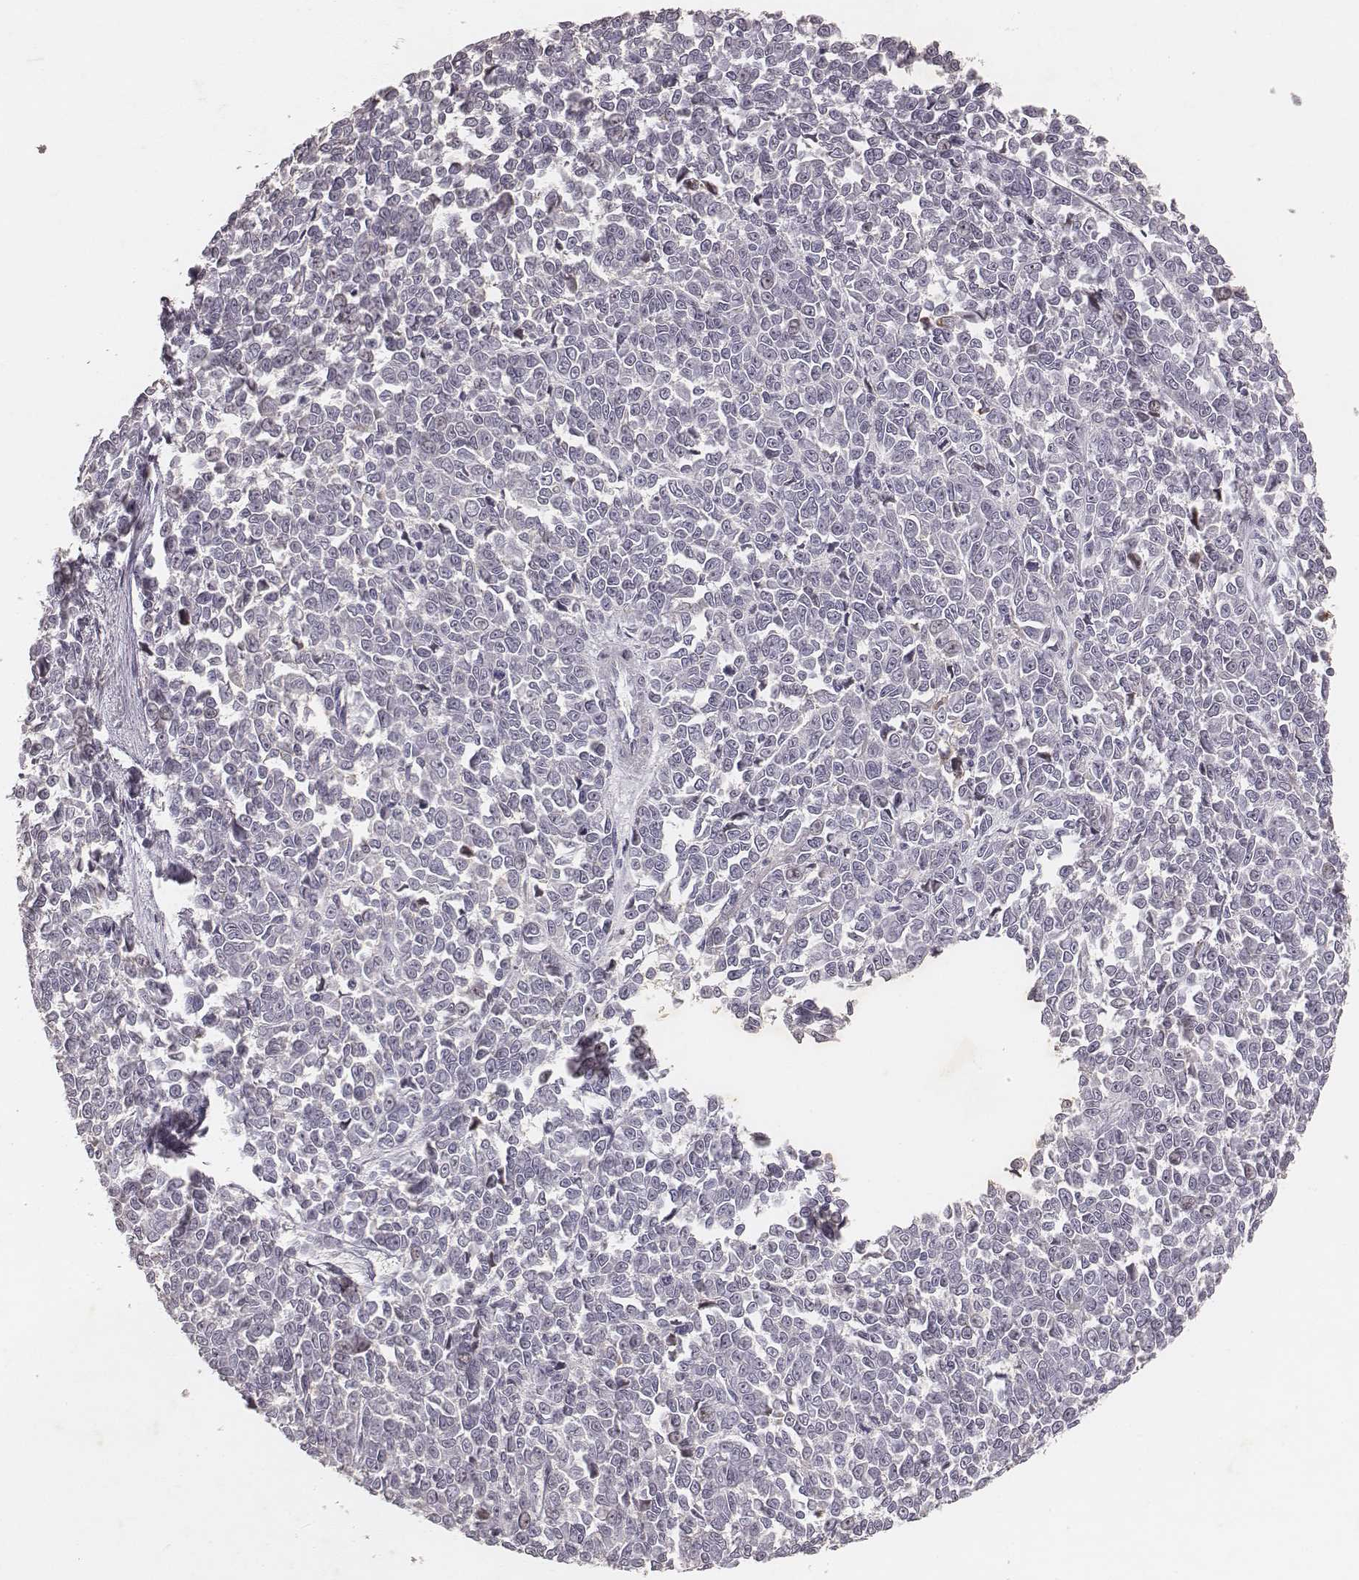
{"staining": {"intensity": "negative", "quantity": "none", "location": "none"}, "tissue": "melanoma", "cell_type": "Tumor cells", "image_type": "cancer", "snomed": [{"axis": "morphology", "description": "Malignant melanoma, NOS"}, {"axis": "topography", "description": "Skin"}], "caption": "Tumor cells are negative for protein expression in human malignant melanoma.", "gene": "MADCAM1", "patient": {"sex": "female", "age": 95}}